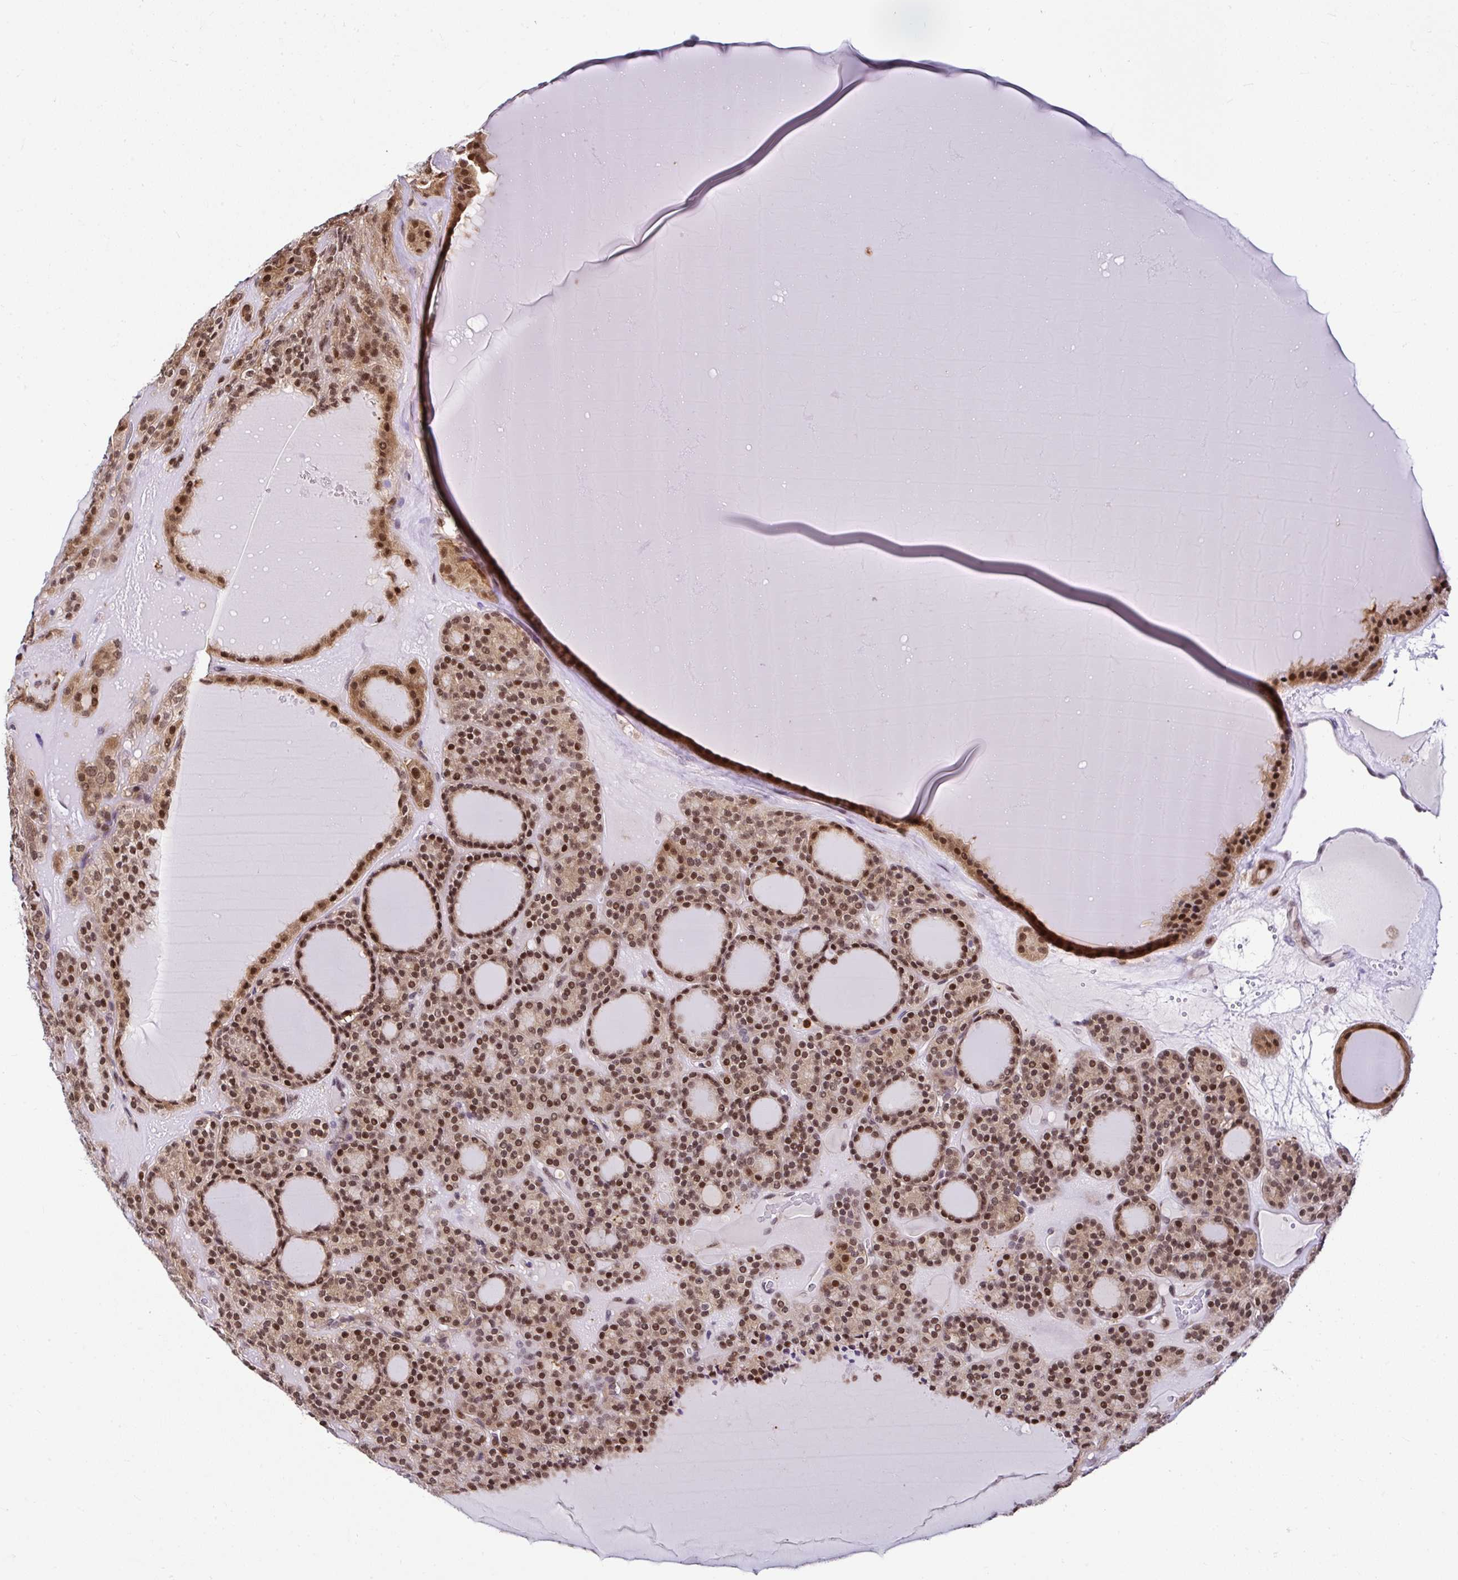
{"staining": {"intensity": "moderate", "quantity": ">75%", "location": "cytoplasmic/membranous,nuclear"}, "tissue": "thyroid cancer", "cell_type": "Tumor cells", "image_type": "cancer", "snomed": [{"axis": "morphology", "description": "Follicular adenoma carcinoma, NOS"}, {"axis": "topography", "description": "Thyroid gland"}], "caption": "Immunohistochemical staining of thyroid cancer demonstrates medium levels of moderate cytoplasmic/membranous and nuclear expression in about >75% of tumor cells.", "gene": "PIN4", "patient": {"sex": "female", "age": 63}}